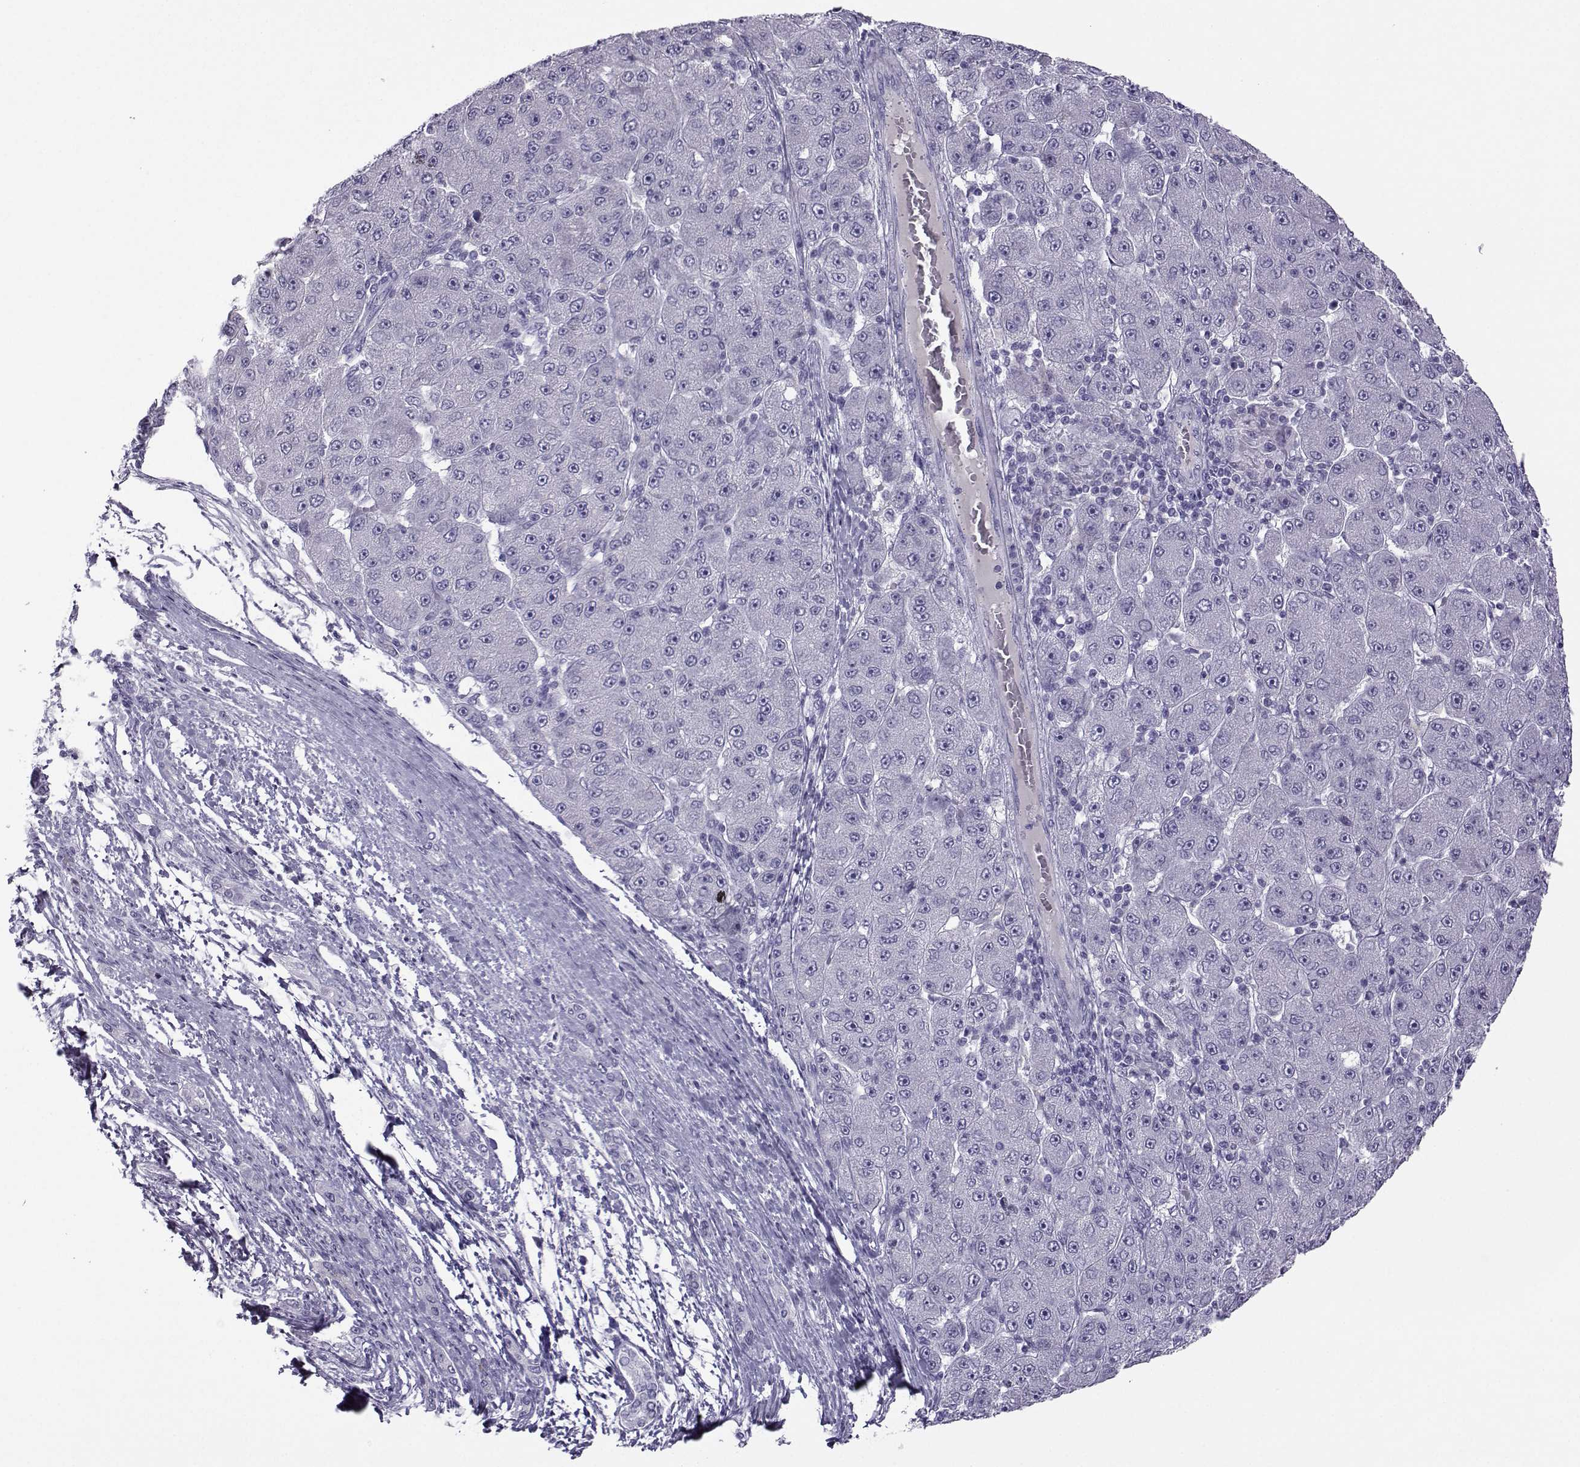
{"staining": {"intensity": "negative", "quantity": "none", "location": "none"}, "tissue": "liver cancer", "cell_type": "Tumor cells", "image_type": "cancer", "snomed": [{"axis": "morphology", "description": "Carcinoma, Hepatocellular, NOS"}, {"axis": "topography", "description": "Liver"}], "caption": "This is a histopathology image of immunohistochemistry staining of hepatocellular carcinoma (liver), which shows no positivity in tumor cells.", "gene": "ARMC2", "patient": {"sex": "male", "age": 67}}